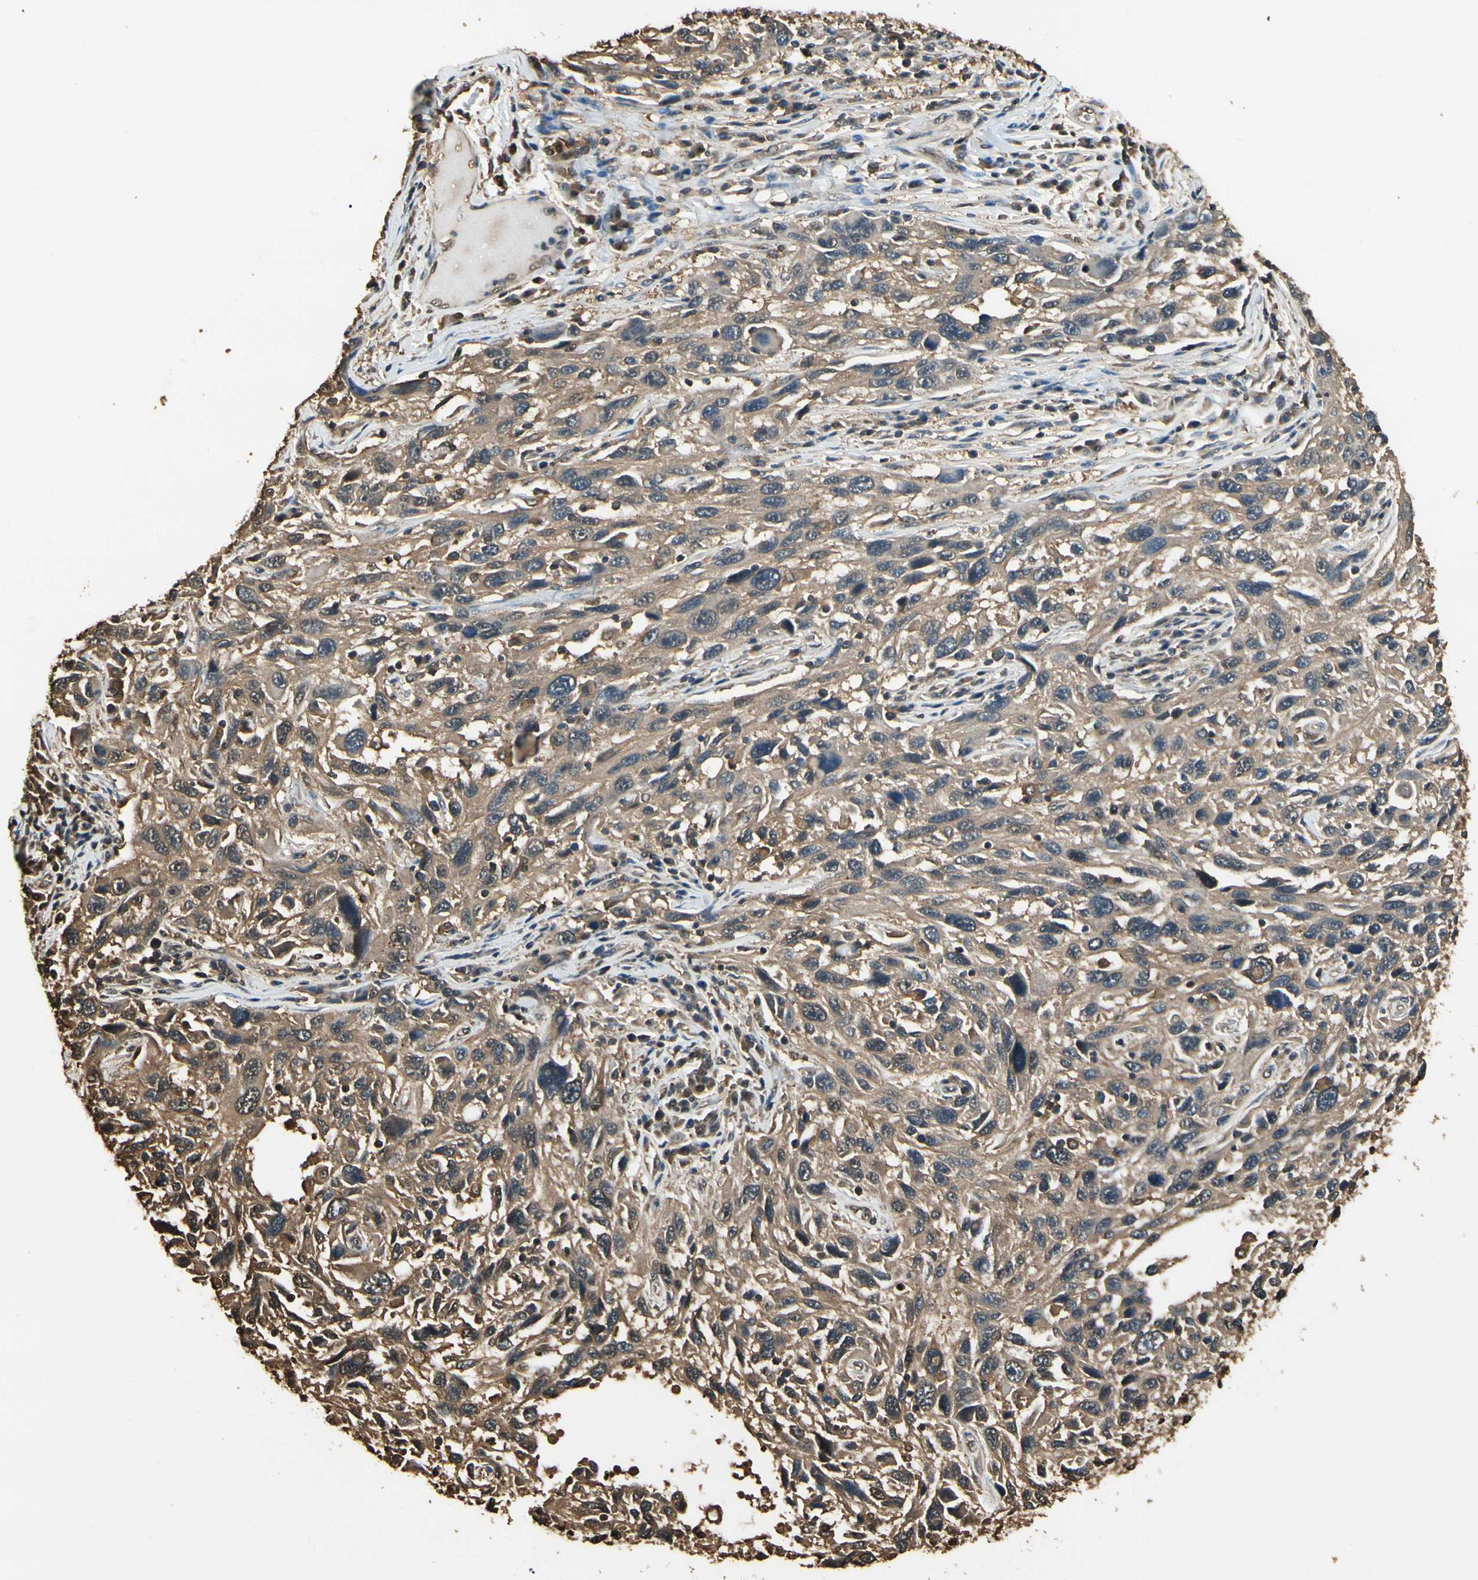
{"staining": {"intensity": "moderate", "quantity": "25%-75%", "location": "cytoplasmic/membranous"}, "tissue": "melanoma", "cell_type": "Tumor cells", "image_type": "cancer", "snomed": [{"axis": "morphology", "description": "Malignant melanoma, NOS"}, {"axis": "topography", "description": "Skin"}], "caption": "Melanoma stained with a brown dye demonstrates moderate cytoplasmic/membranous positive staining in about 25%-75% of tumor cells.", "gene": "YWHAE", "patient": {"sex": "male", "age": 53}}